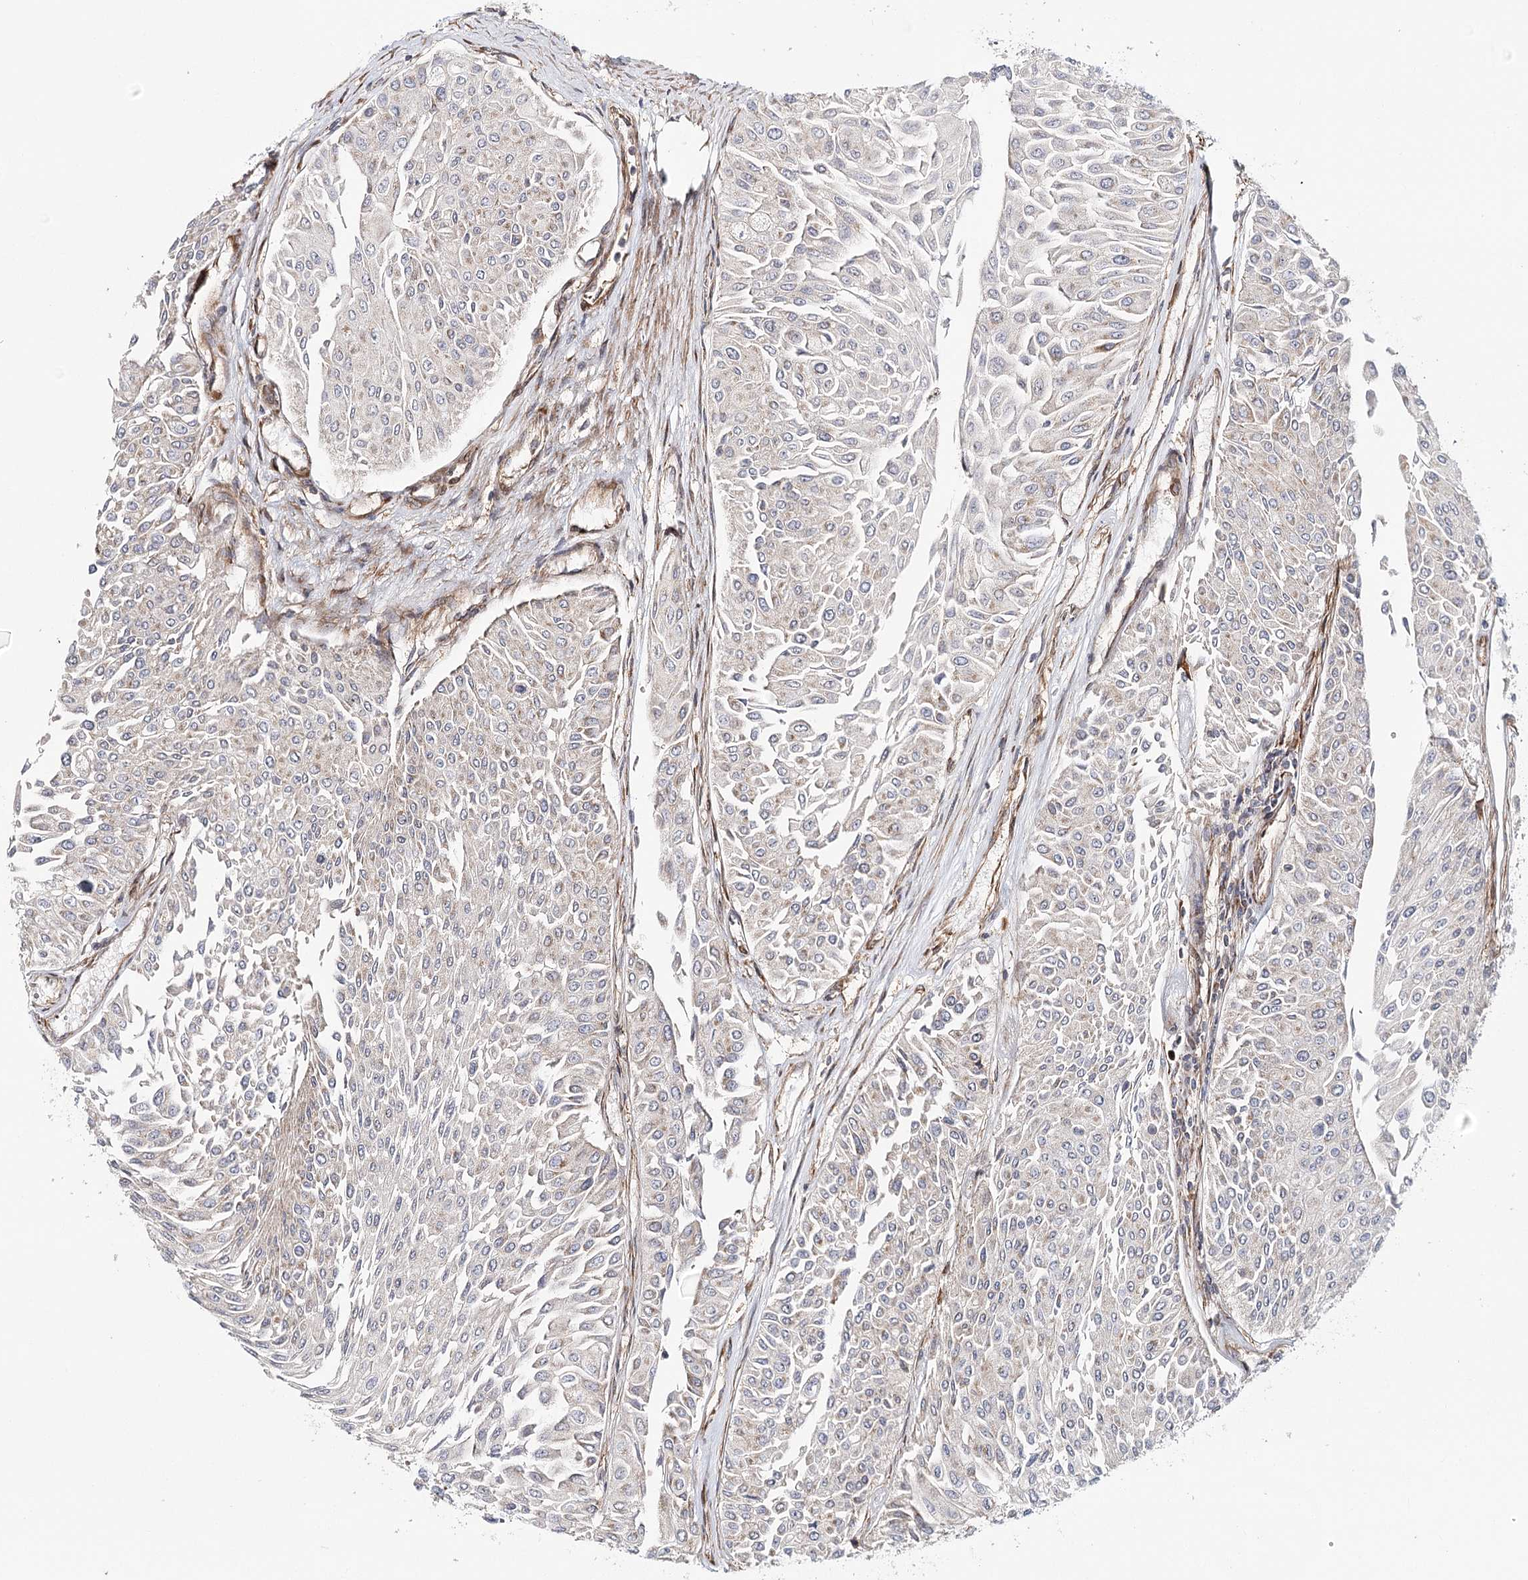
{"staining": {"intensity": "weak", "quantity": "<25%", "location": "cytoplasmic/membranous"}, "tissue": "urothelial cancer", "cell_type": "Tumor cells", "image_type": "cancer", "snomed": [{"axis": "morphology", "description": "Urothelial carcinoma, Low grade"}, {"axis": "topography", "description": "Urinary bladder"}], "caption": "A histopathology image of human low-grade urothelial carcinoma is negative for staining in tumor cells.", "gene": "MKNK1", "patient": {"sex": "male", "age": 67}}